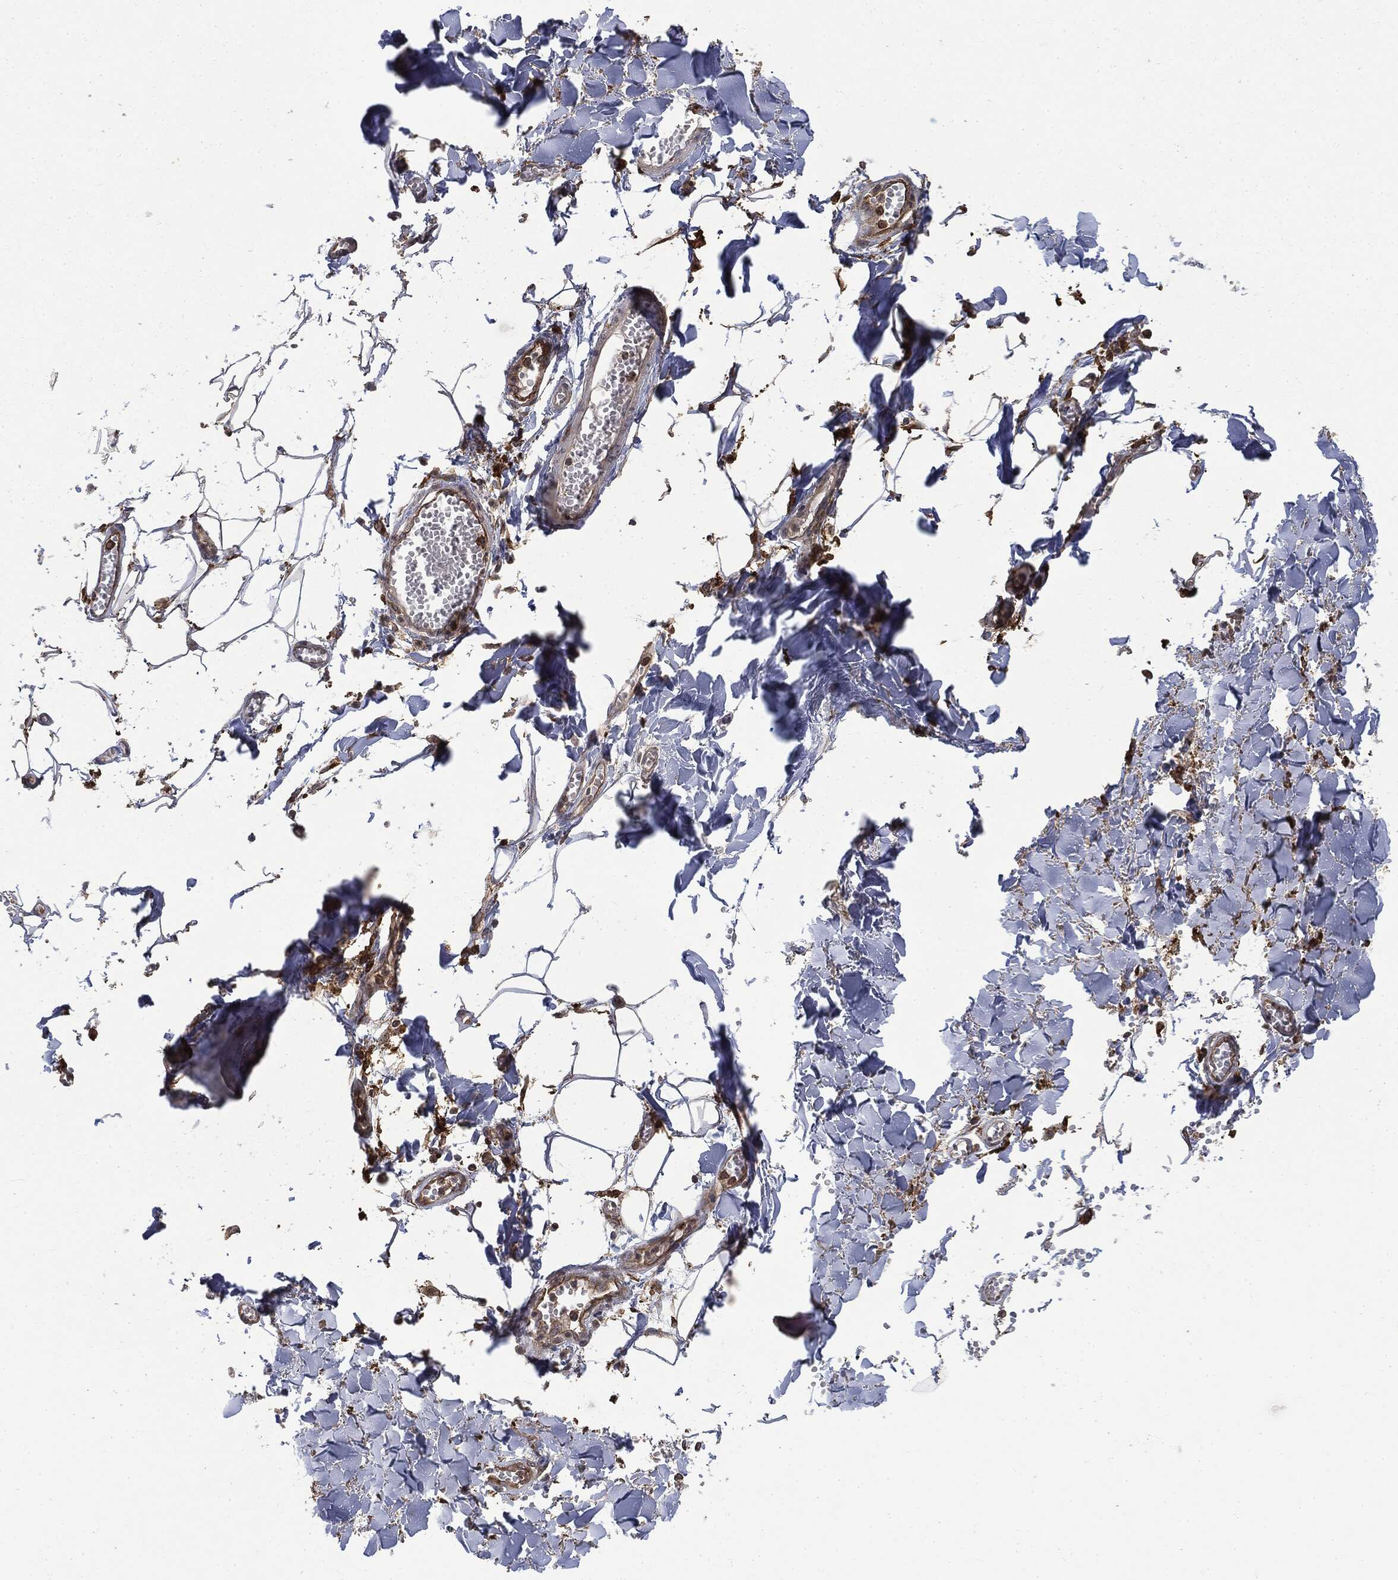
{"staining": {"intensity": "negative", "quantity": "none", "location": "none"}, "tissue": "adipose tissue", "cell_type": "Adipocytes", "image_type": "normal", "snomed": [{"axis": "morphology", "description": "Normal tissue, NOS"}, {"axis": "morphology", "description": "Squamous cell carcinoma, NOS"}, {"axis": "topography", "description": "Cartilage tissue"}, {"axis": "topography", "description": "Lung"}], "caption": "Adipose tissue stained for a protein using IHC demonstrates no positivity adipocytes.", "gene": "SNX5", "patient": {"sex": "male", "age": 66}}